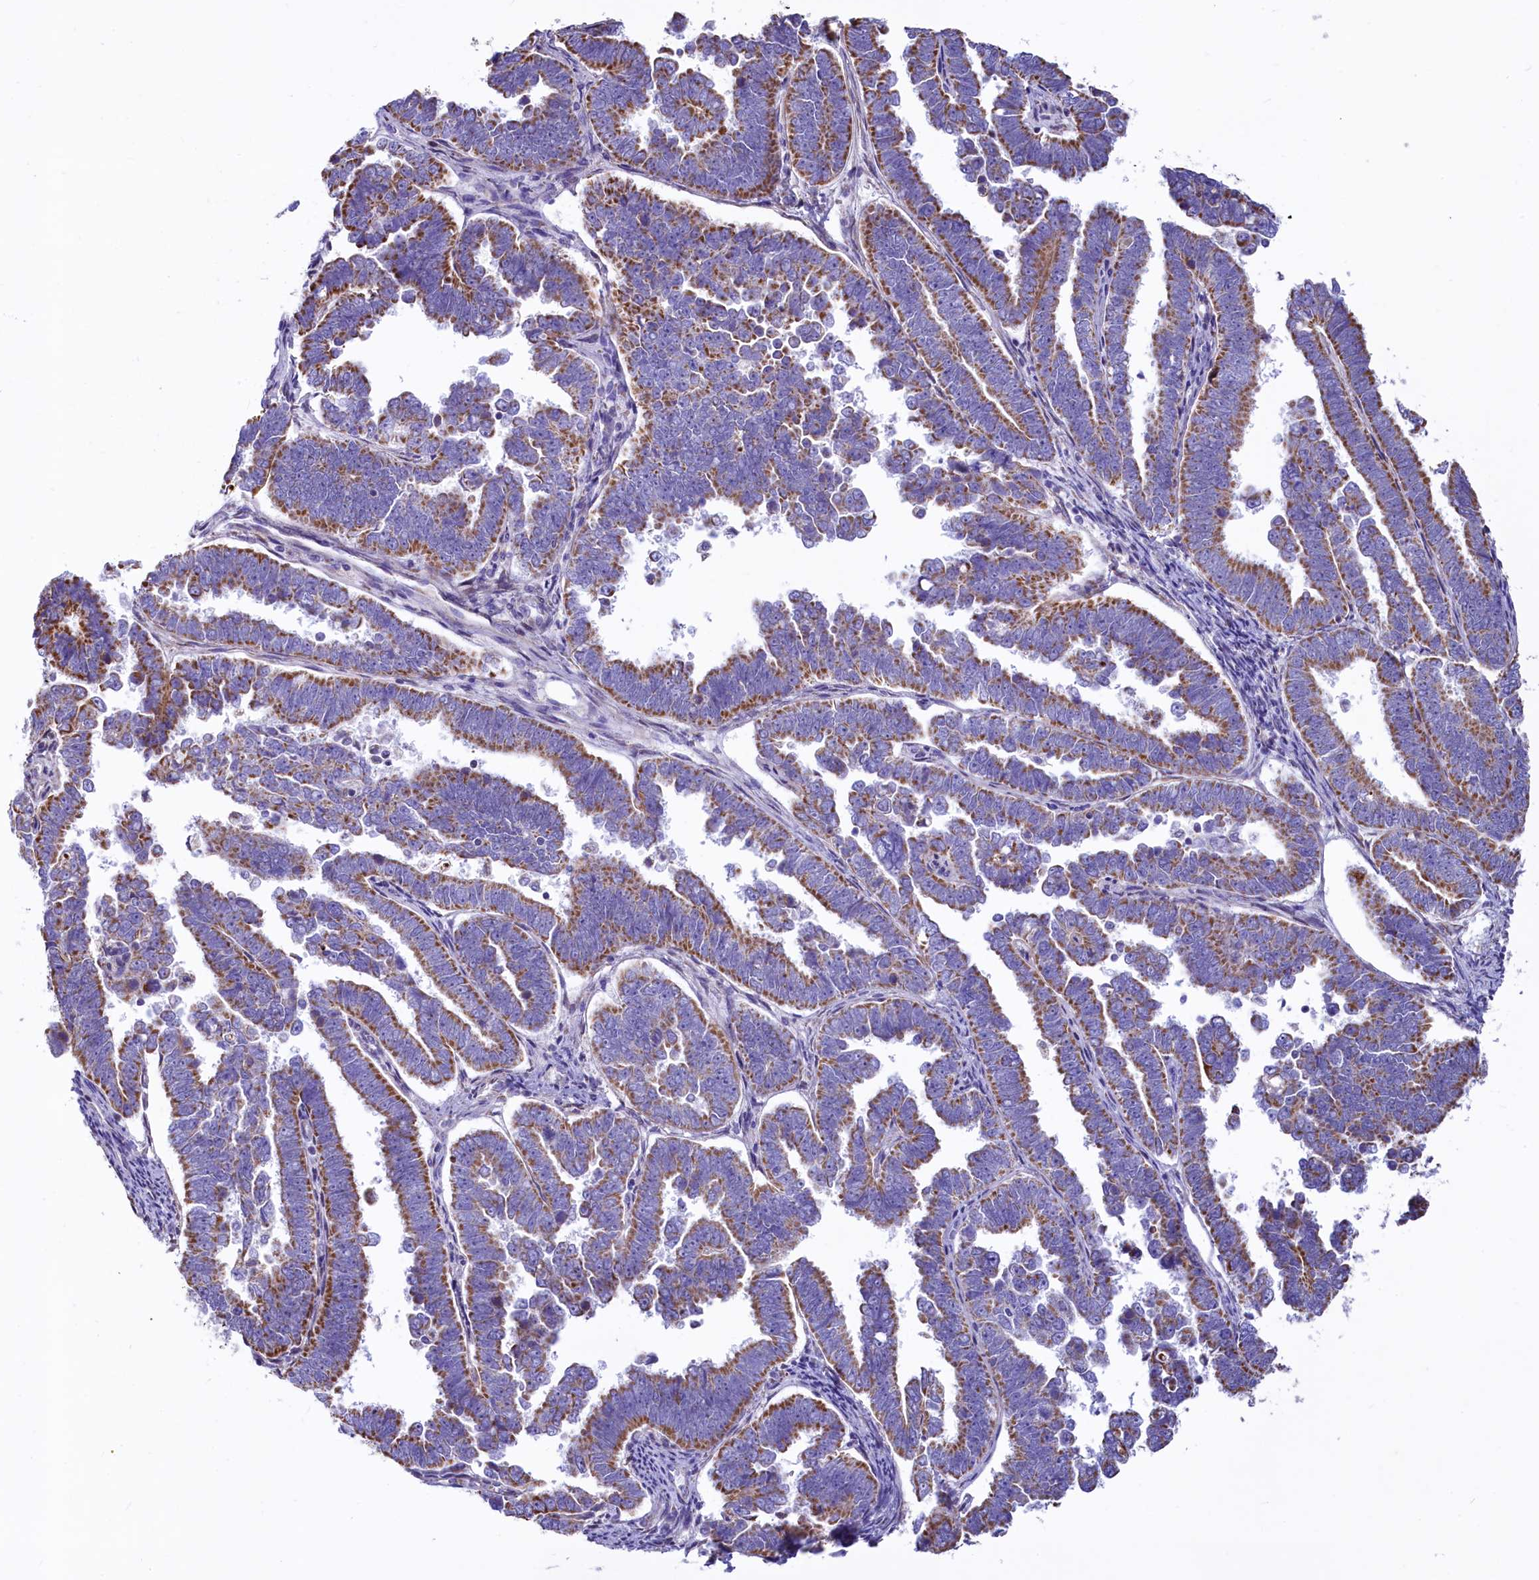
{"staining": {"intensity": "moderate", "quantity": ">75%", "location": "cytoplasmic/membranous"}, "tissue": "endometrial cancer", "cell_type": "Tumor cells", "image_type": "cancer", "snomed": [{"axis": "morphology", "description": "Adenocarcinoma, NOS"}, {"axis": "topography", "description": "Endometrium"}], "caption": "Immunohistochemistry (IHC) staining of endometrial cancer, which exhibits medium levels of moderate cytoplasmic/membranous positivity in approximately >75% of tumor cells indicating moderate cytoplasmic/membranous protein expression. The staining was performed using DAB (brown) for protein detection and nuclei were counterstained in hematoxylin (blue).", "gene": "VWCE", "patient": {"sex": "female", "age": 75}}